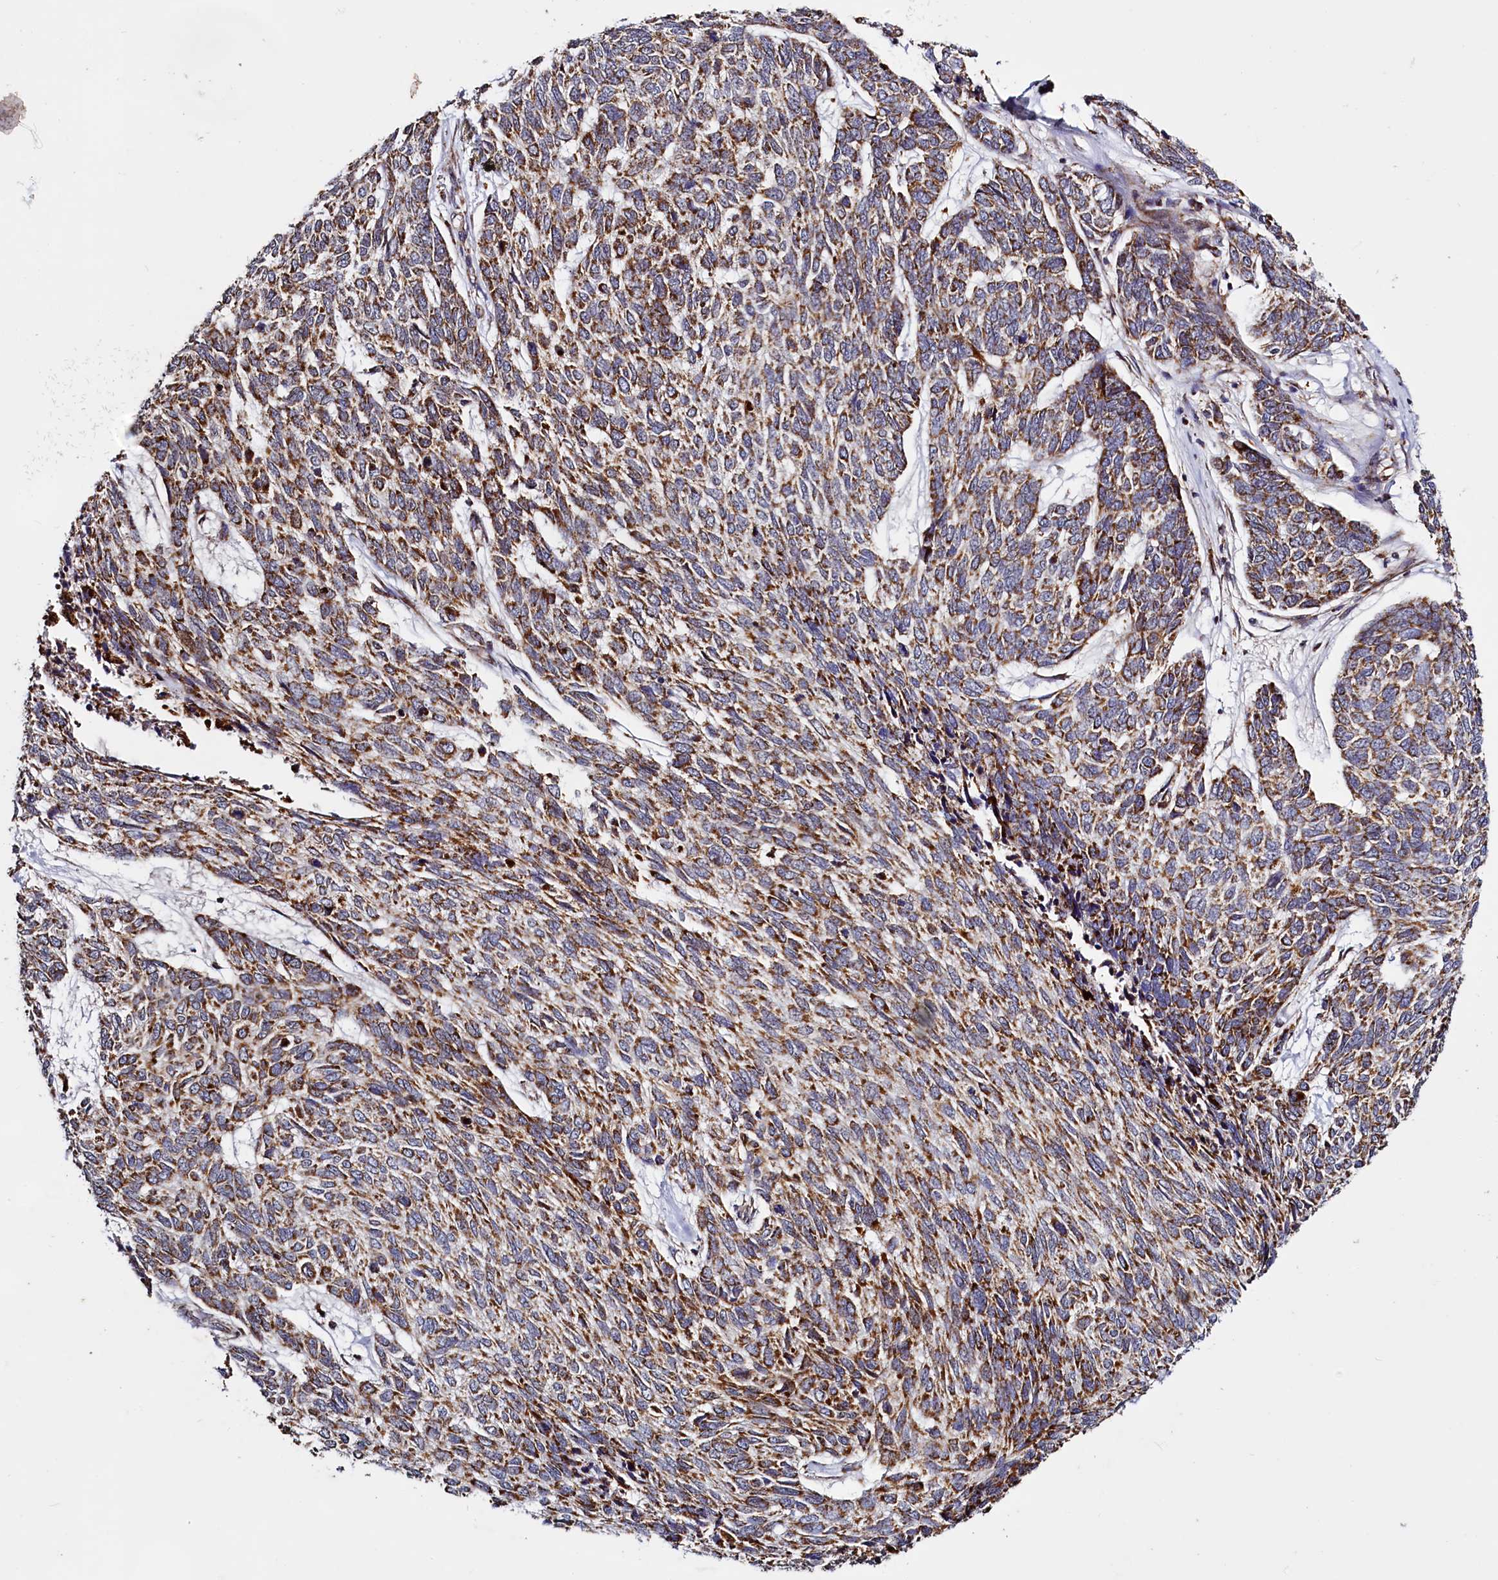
{"staining": {"intensity": "moderate", "quantity": ">75%", "location": "cytoplasmic/membranous"}, "tissue": "skin cancer", "cell_type": "Tumor cells", "image_type": "cancer", "snomed": [{"axis": "morphology", "description": "Basal cell carcinoma"}, {"axis": "topography", "description": "Skin"}], "caption": "Skin cancer stained for a protein (brown) reveals moderate cytoplasmic/membranous positive positivity in approximately >75% of tumor cells.", "gene": "DYNC2H1", "patient": {"sex": "female", "age": 65}}